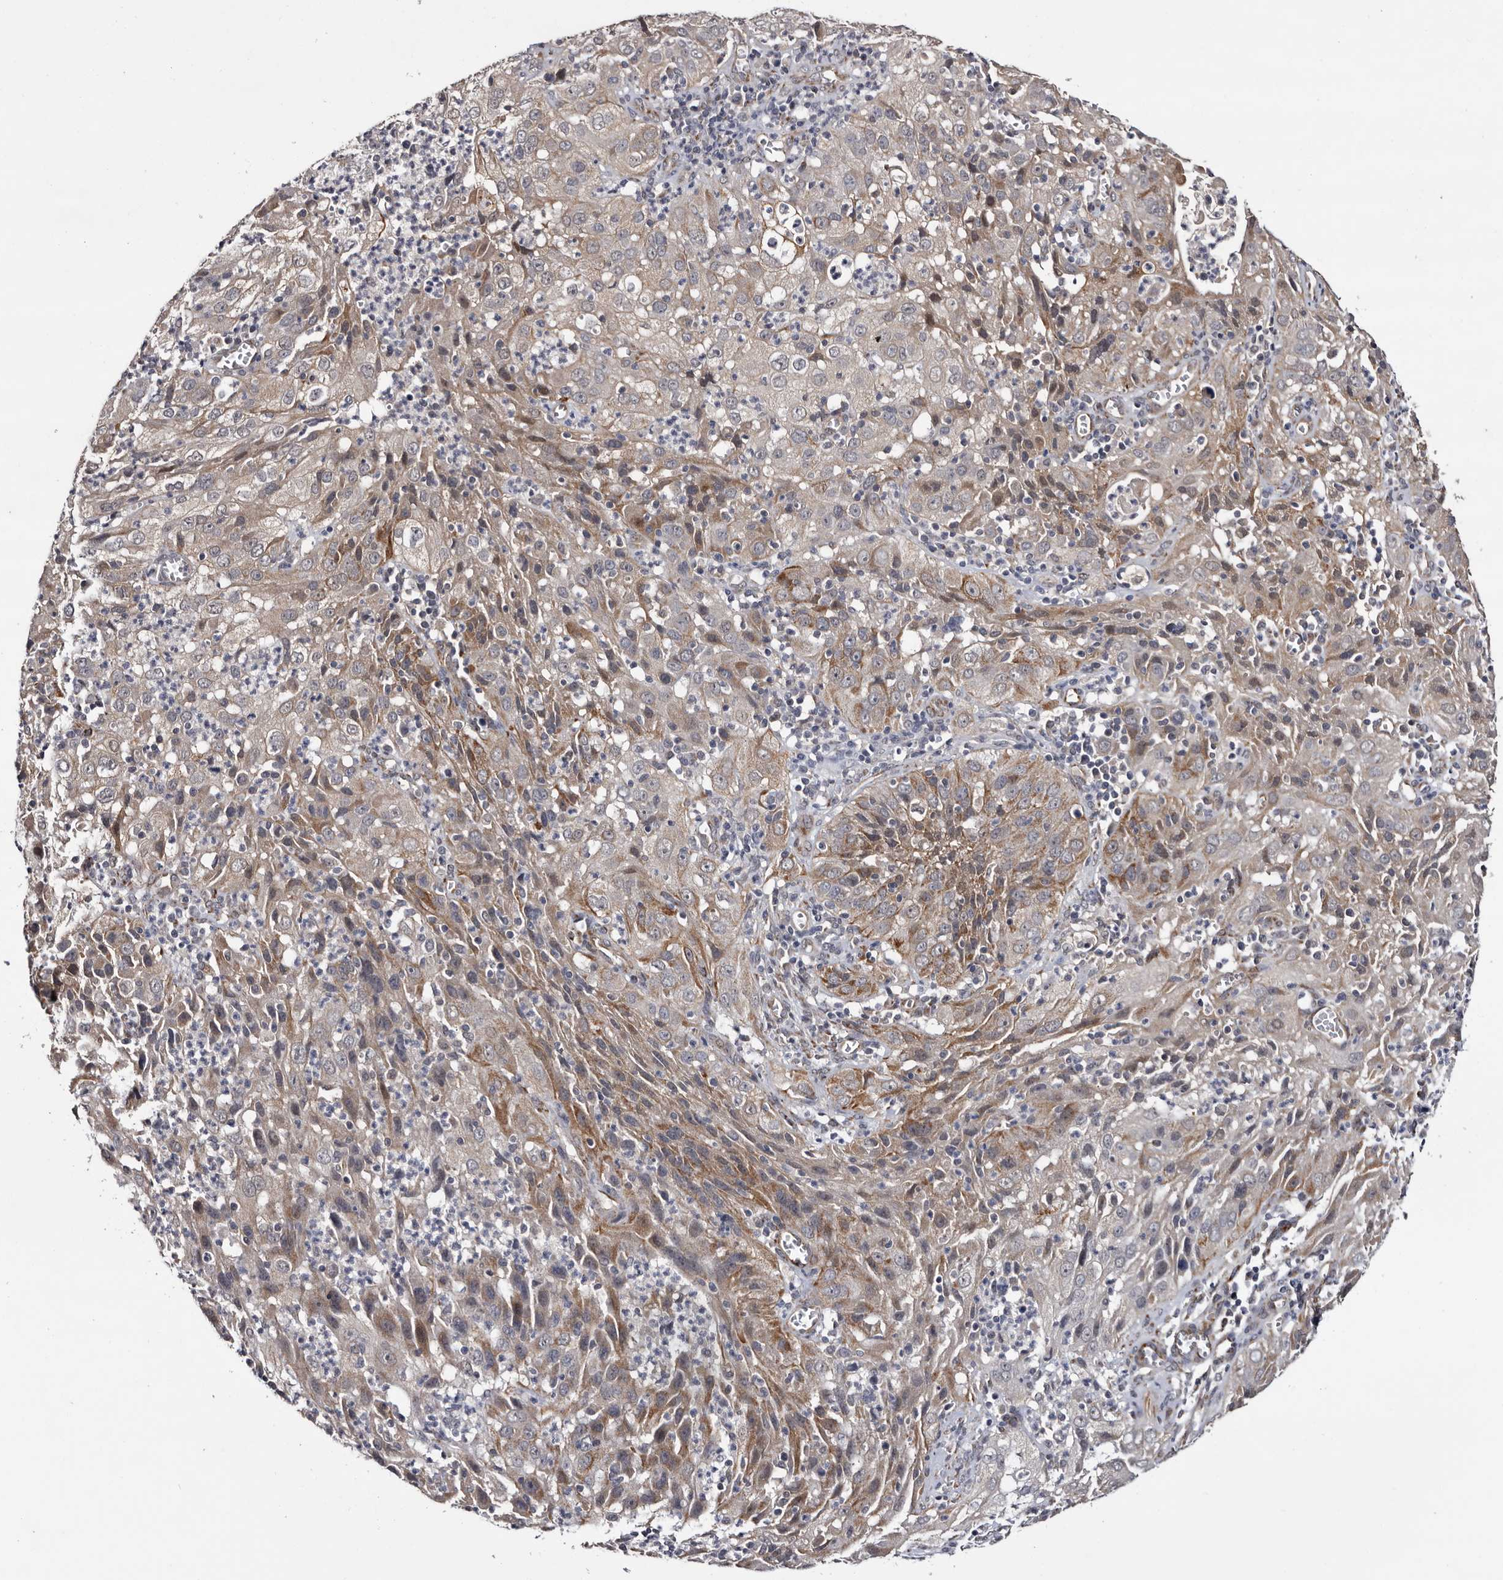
{"staining": {"intensity": "moderate", "quantity": "<25%", "location": "cytoplasmic/membranous"}, "tissue": "cervical cancer", "cell_type": "Tumor cells", "image_type": "cancer", "snomed": [{"axis": "morphology", "description": "Squamous cell carcinoma, NOS"}, {"axis": "topography", "description": "Cervix"}], "caption": "DAB immunohistochemical staining of cervical cancer demonstrates moderate cytoplasmic/membranous protein expression in about <25% of tumor cells.", "gene": "ARMCX2", "patient": {"sex": "female", "age": 32}}